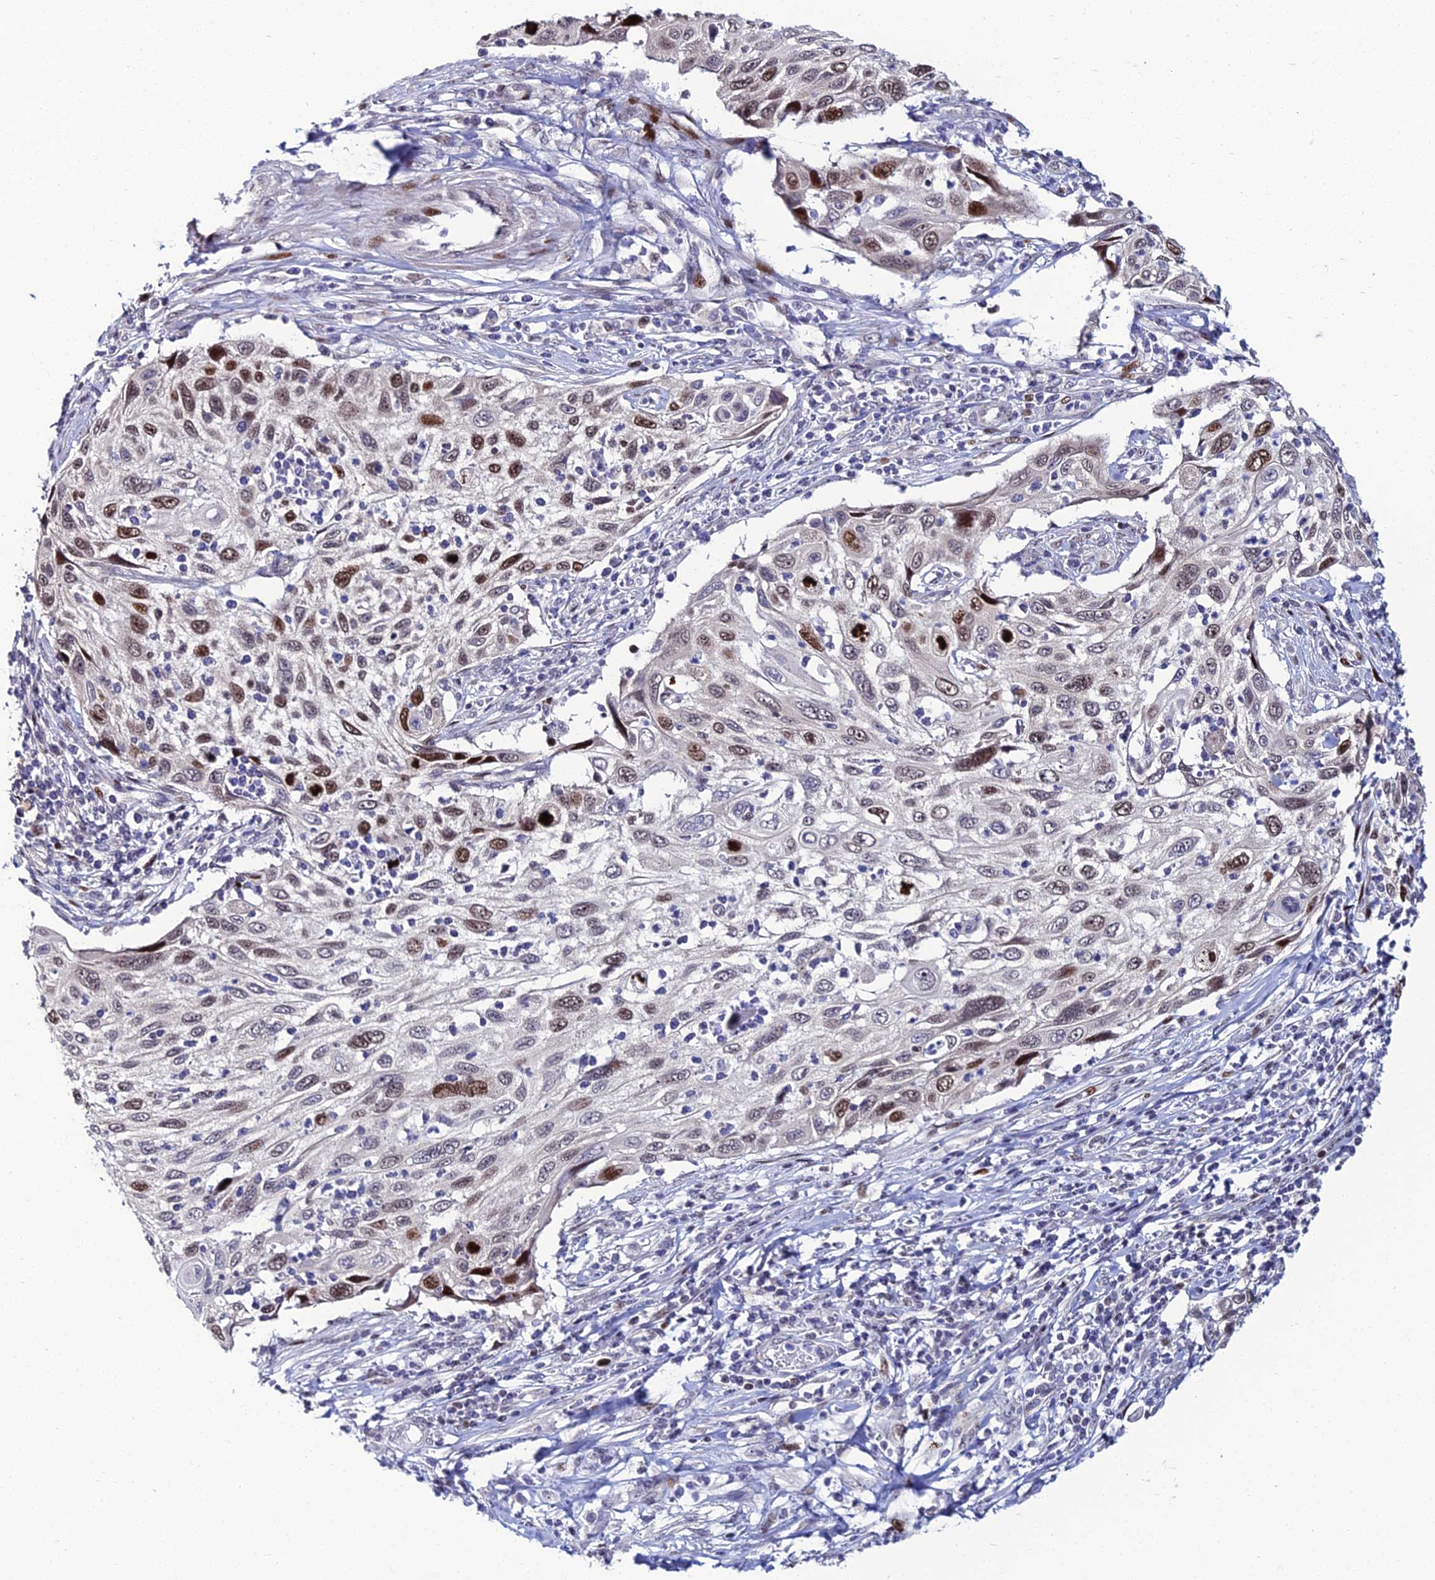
{"staining": {"intensity": "strong", "quantity": "<25%", "location": "nuclear"}, "tissue": "cervical cancer", "cell_type": "Tumor cells", "image_type": "cancer", "snomed": [{"axis": "morphology", "description": "Squamous cell carcinoma, NOS"}, {"axis": "topography", "description": "Cervix"}], "caption": "Immunohistochemistry of cervical cancer (squamous cell carcinoma) shows medium levels of strong nuclear staining in approximately <25% of tumor cells. Nuclei are stained in blue.", "gene": "TAF9B", "patient": {"sex": "female", "age": 70}}